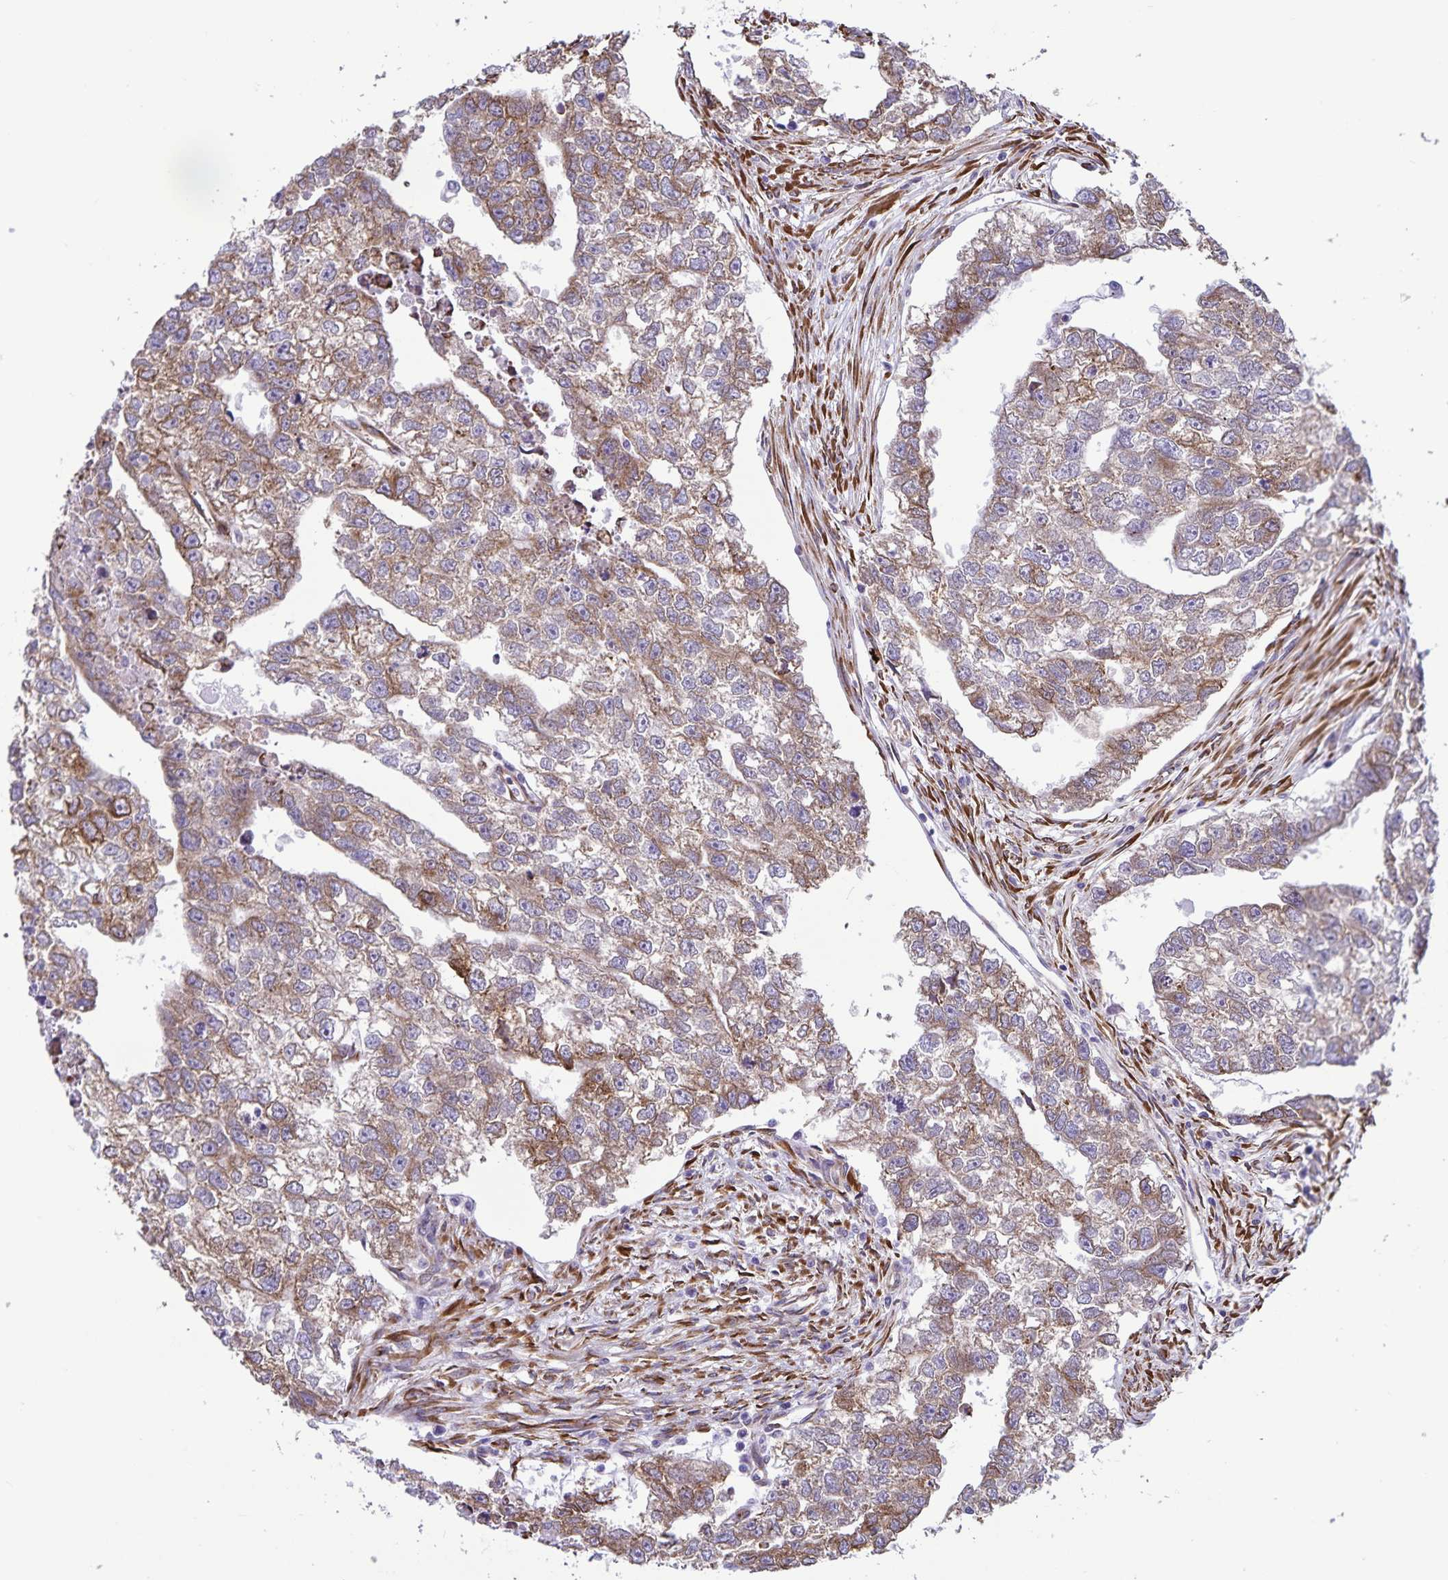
{"staining": {"intensity": "moderate", "quantity": ">75%", "location": "cytoplasmic/membranous"}, "tissue": "testis cancer", "cell_type": "Tumor cells", "image_type": "cancer", "snomed": [{"axis": "morphology", "description": "Carcinoma, Embryonal, NOS"}, {"axis": "morphology", "description": "Teratoma, malignant, NOS"}, {"axis": "topography", "description": "Testis"}], "caption": "Testis cancer stained with IHC exhibits moderate cytoplasmic/membranous expression in about >75% of tumor cells.", "gene": "RCN1", "patient": {"sex": "male", "age": 44}}